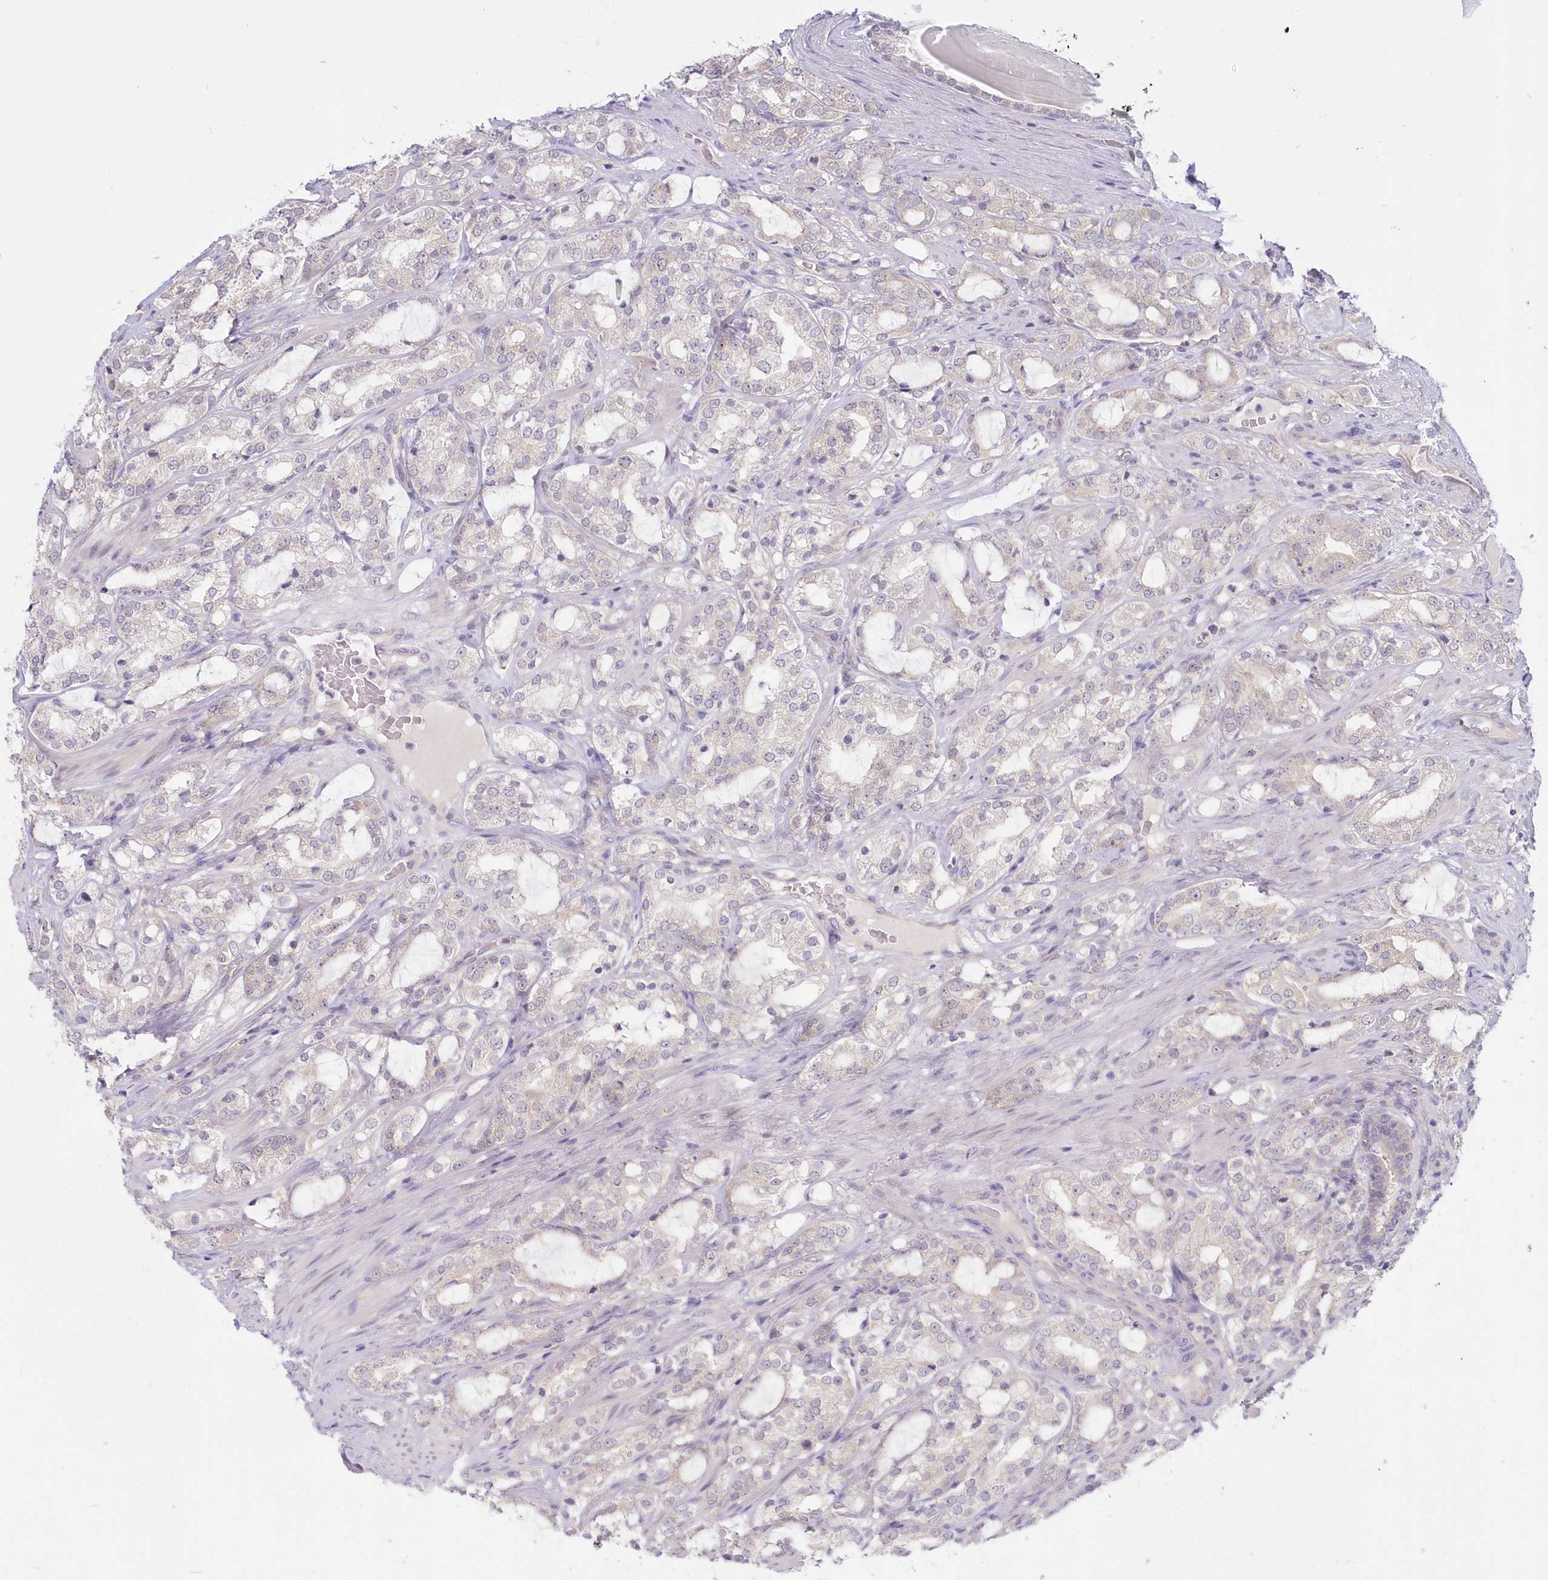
{"staining": {"intensity": "negative", "quantity": "none", "location": "none"}, "tissue": "prostate cancer", "cell_type": "Tumor cells", "image_type": "cancer", "snomed": [{"axis": "morphology", "description": "Adenocarcinoma, High grade"}, {"axis": "topography", "description": "Prostate"}], "caption": "Tumor cells are negative for protein expression in human prostate adenocarcinoma (high-grade). (Brightfield microscopy of DAB (3,3'-diaminobenzidine) immunohistochemistry at high magnification).", "gene": "KATNA1", "patient": {"sex": "male", "age": 64}}